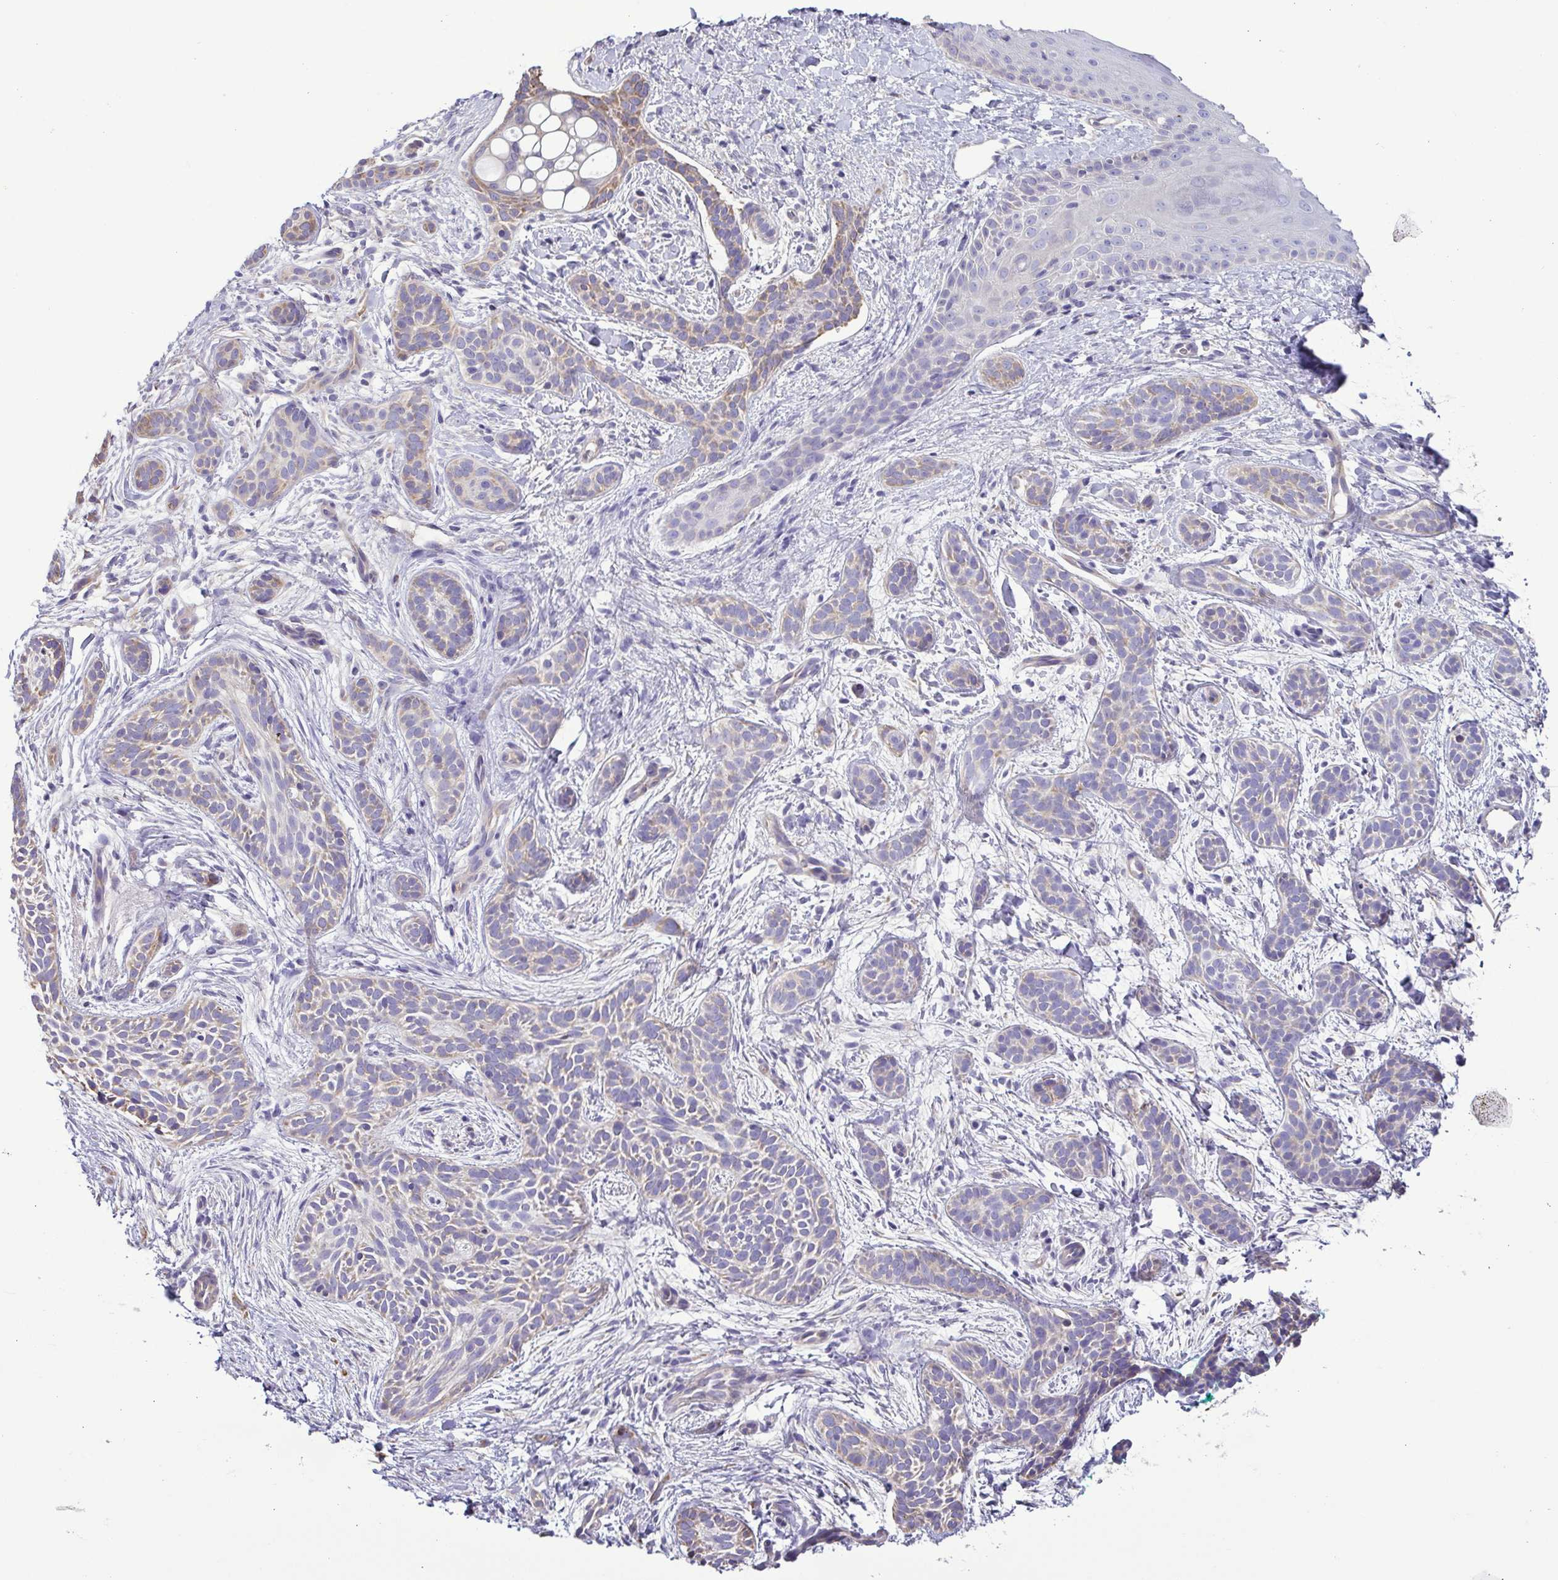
{"staining": {"intensity": "weak", "quantity": "<25%", "location": "cytoplasmic/membranous"}, "tissue": "skin cancer", "cell_type": "Tumor cells", "image_type": "cancer", "snomed": [{"axis": "morphology", "description": "Basal cell carcinoma"}, {"axis": "topography", "description": "Skin"}], "caption": "Basal cell carcinoma (skin) was stained to show a protein in brown. There is no significant expression in tumor cells.", "gene": "MYL10", "patient": {"sex": "male", "age": 63}}